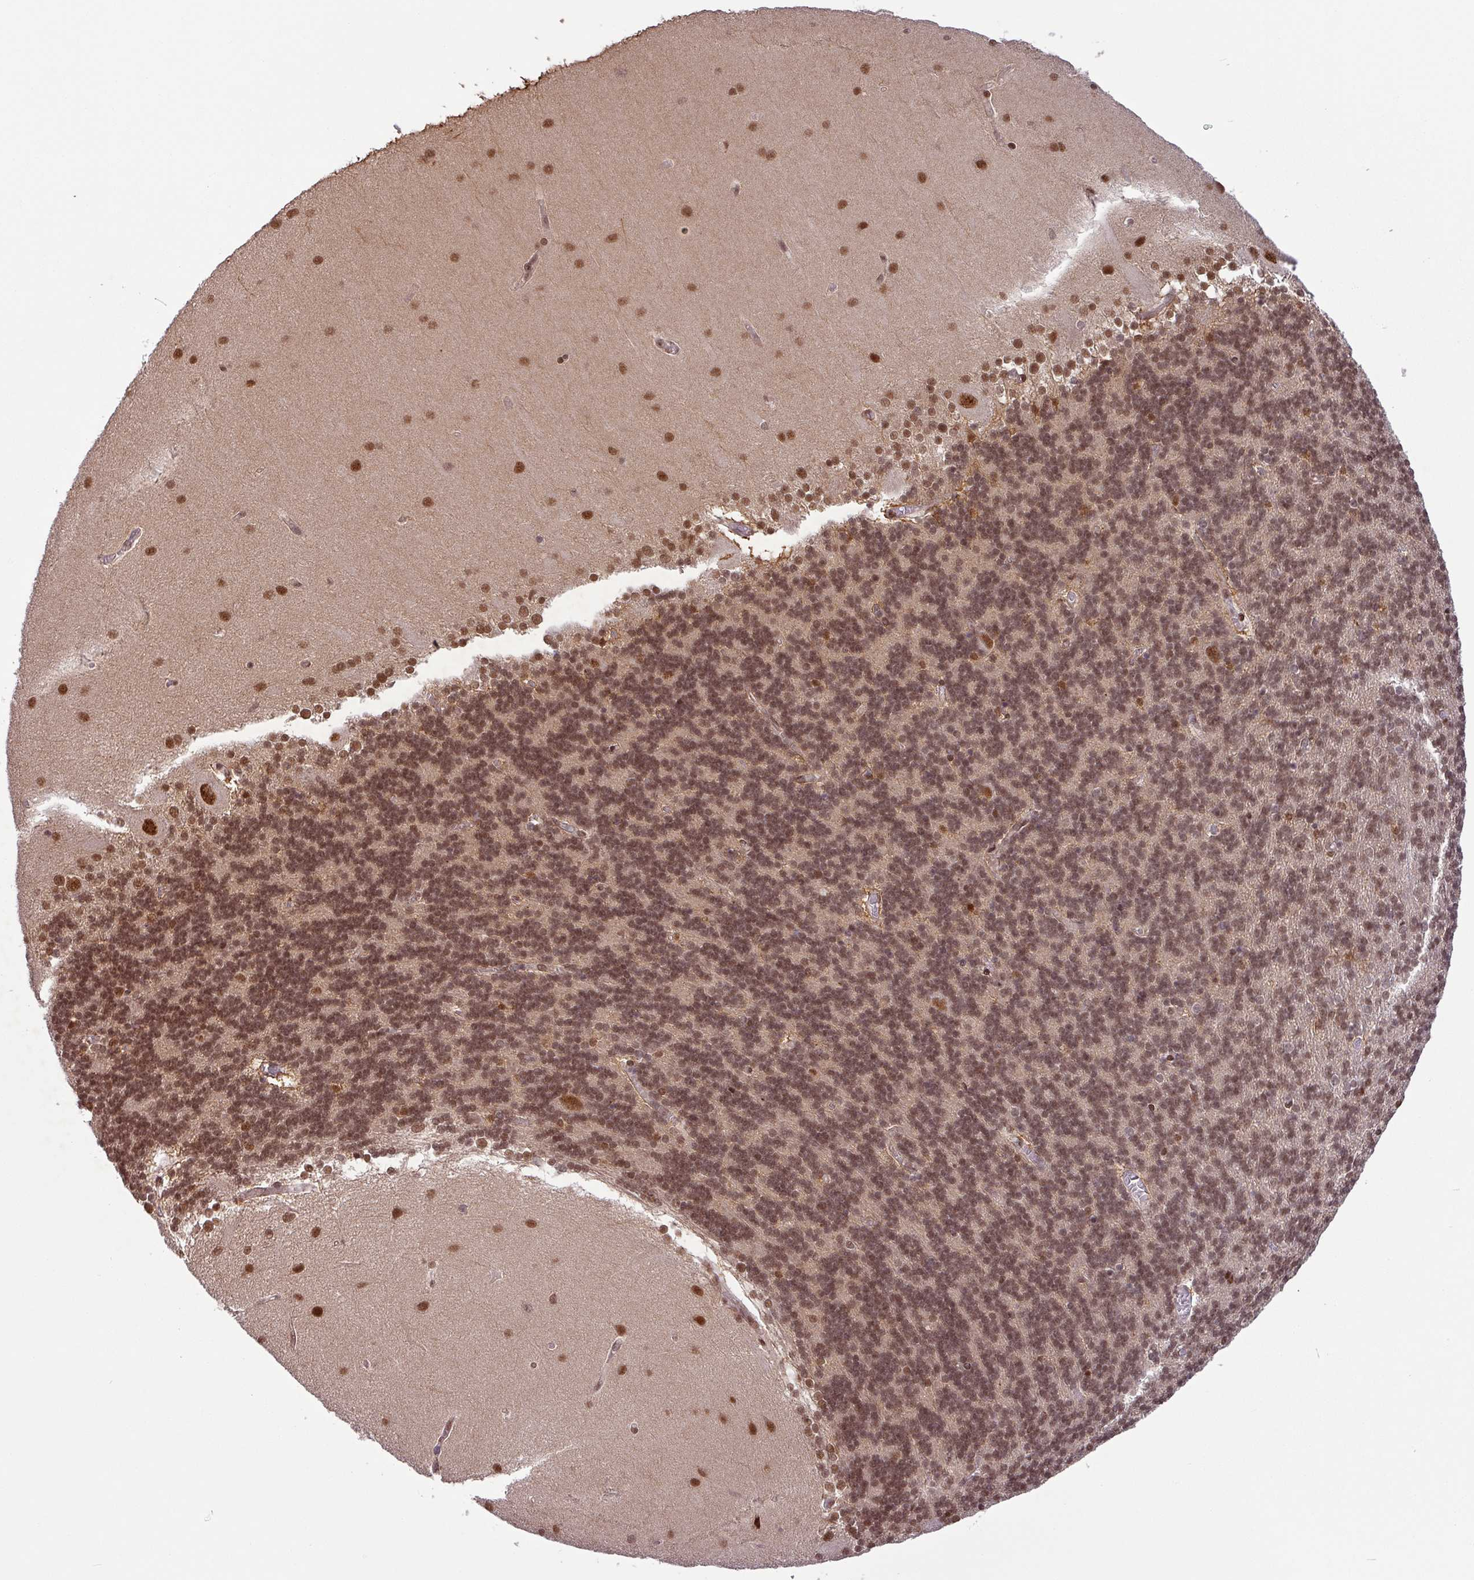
{"staining": {"intensity": "moderate", "quantity": ">75%", "location": "nuclear"}, "tissue": "cerebellum", "cell_type": "Cells in granular layer", "image_type": "normal", "snomed": [{"axis": "morphology", "description": "Normal tissue, NOS"}, {"axis": "topography", "description": "Cerebellum"}], "caption": "Immunohistochemical staining of normal human cerebellum demonstrates medium levels of moderate nuclear staining in approximately >75% of cells in granular layer. The protein of interest is stained brown, and the nuclei are stained in blue (DAB (3,3'-diaminobenzidine) IHC with brightfield microscopy, high magnification).", "gene": "SRSF2", "patient": {"sex": "female", "age": 54}}